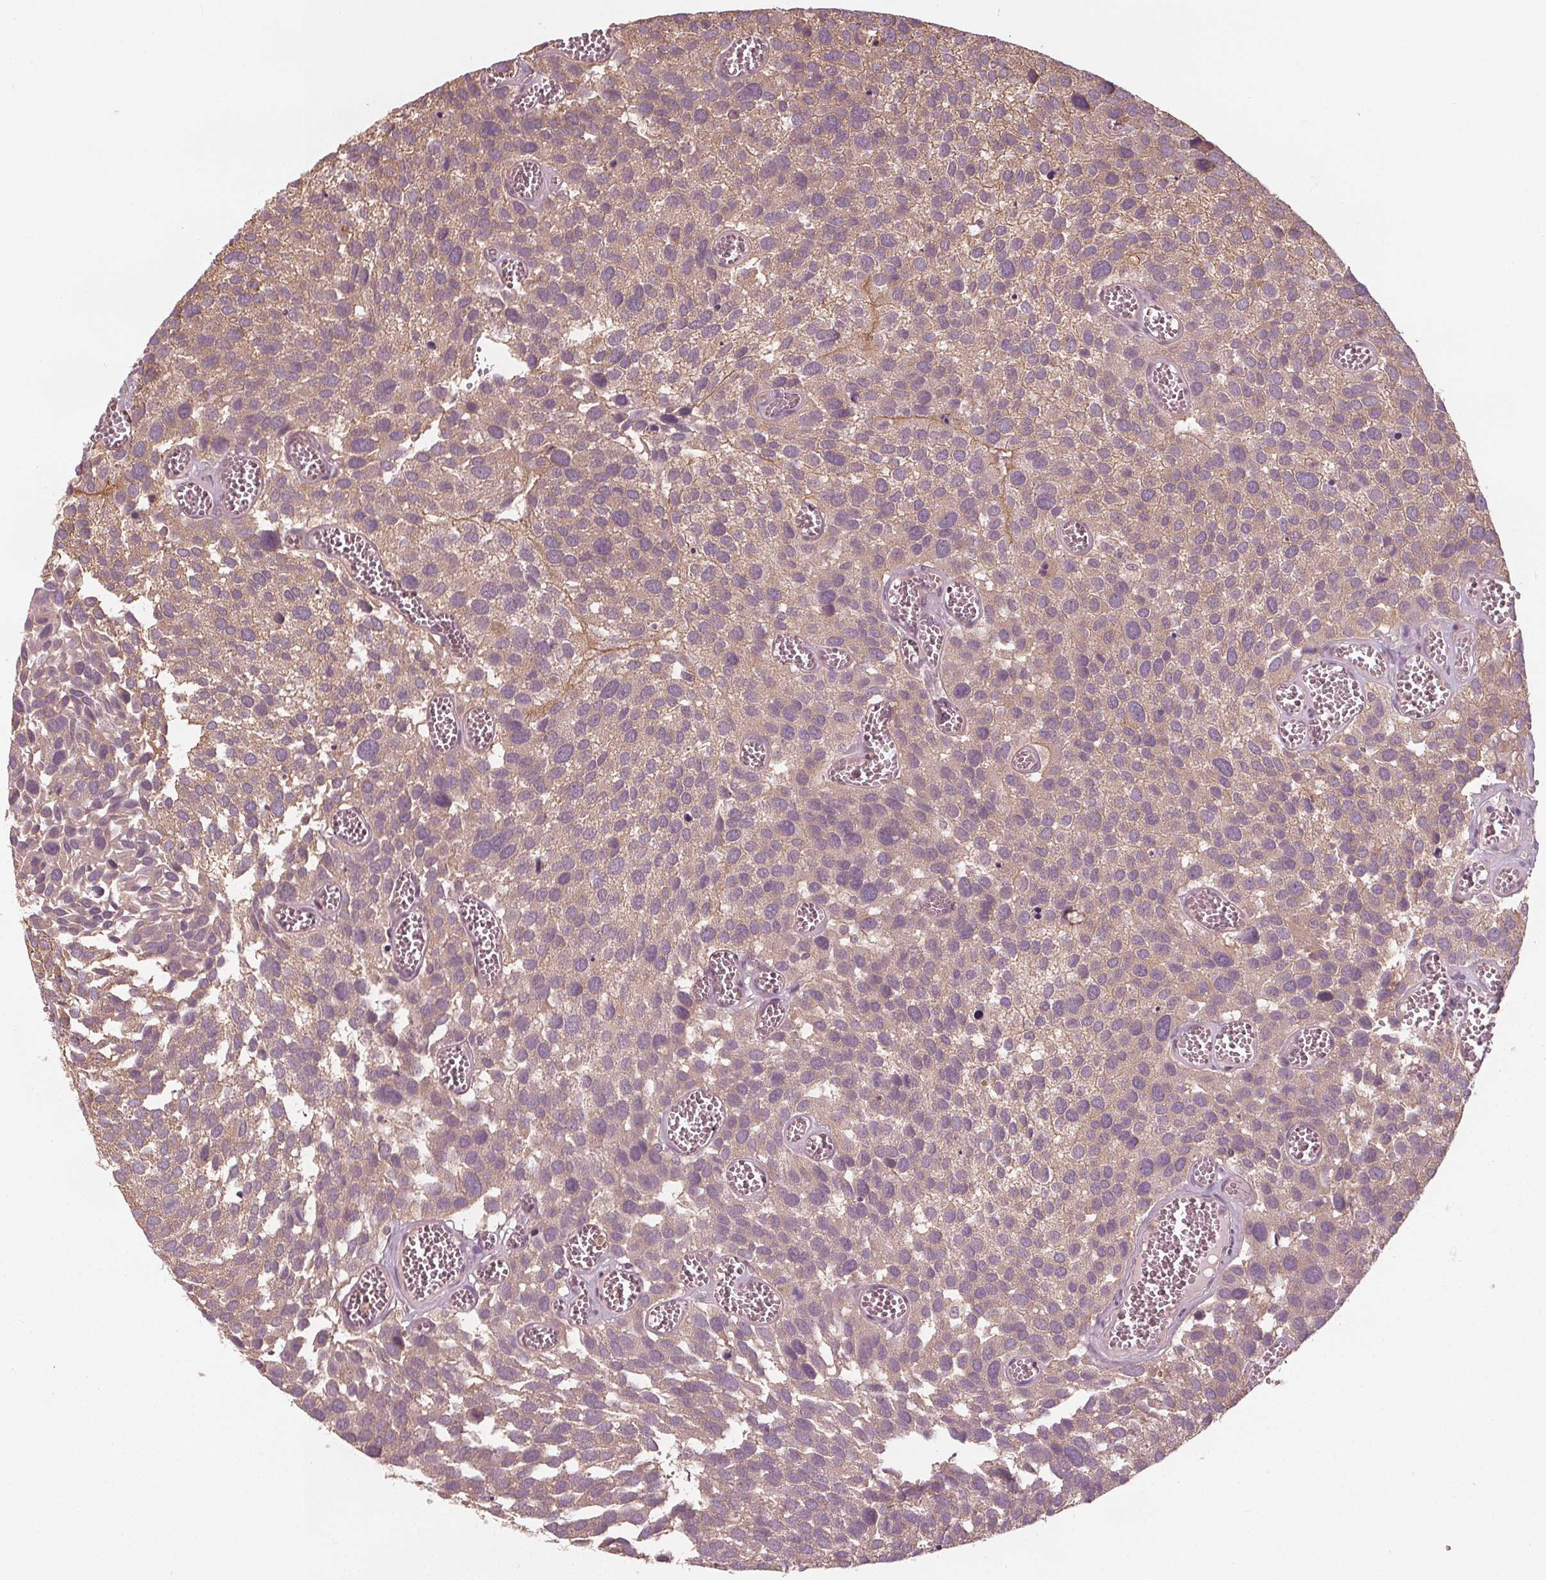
{"staining": {"intensity": "weak", "quantity": "25%-75%", "location": "cytoplasmic/membranous"}, "tissue": "urothelial cancer", "cell_type": "Tumor cells", "image_type": "cancer", "snomed": [{"axis": "morphology", "description": "Urothelial carcinoma, Low grade"}, {"axis": "topography", "description": "Urinary bladder"}], "caption": "Immunohistochemical staining of low-grade urothelial carcinoma demonstrates low levels of weak cytoplasmic/membranous staining in about 25%-75% of tumor cells. The protein is stained brown, and the nuclei are stained in blue (DAB IHC with brightfield microscopy, high magnification).", "gene": "GNB2", "patient": {"sex": "female", "age": 69}}